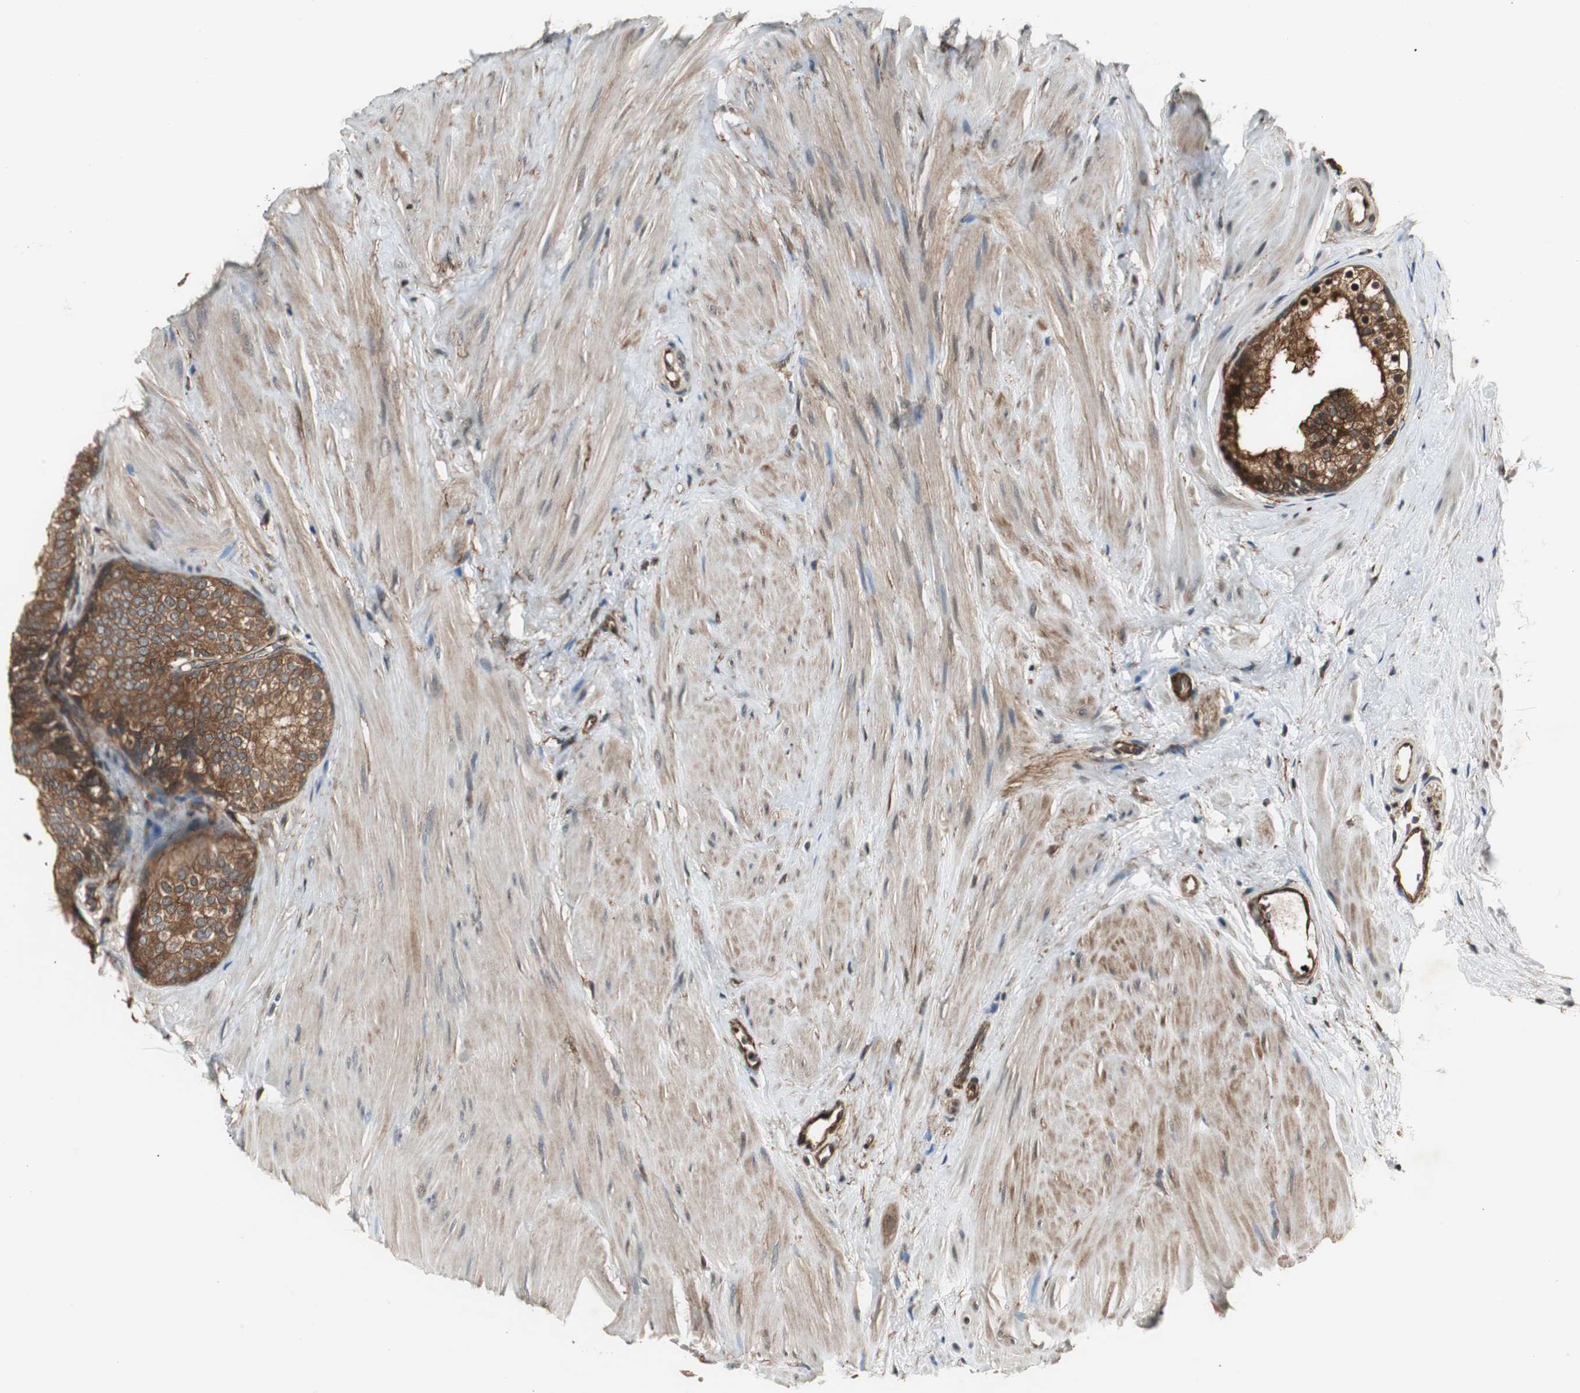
{"staining": {"intensity": "moderate", "quantity": ">75%", "location": "cytoplasmic/membranous"}, "tissue": "prostate", "cell_type": "Glandular cells", "image_type": "normal", "snomed": [{"axis": "morphology", "description": "Normal tissue, NOS"}, {"axis": "topography", "description": "Prostate"}], "caption": "DAB (3,3'-diaminobenzidine) immunohistochemical staining of unremarkable human prostate shows moderate cytoplasmic/membranous protein staining in about >75% of glandular cells.", "gene": "PTPN11", "patient": {"sex": "male", "age": 60}}